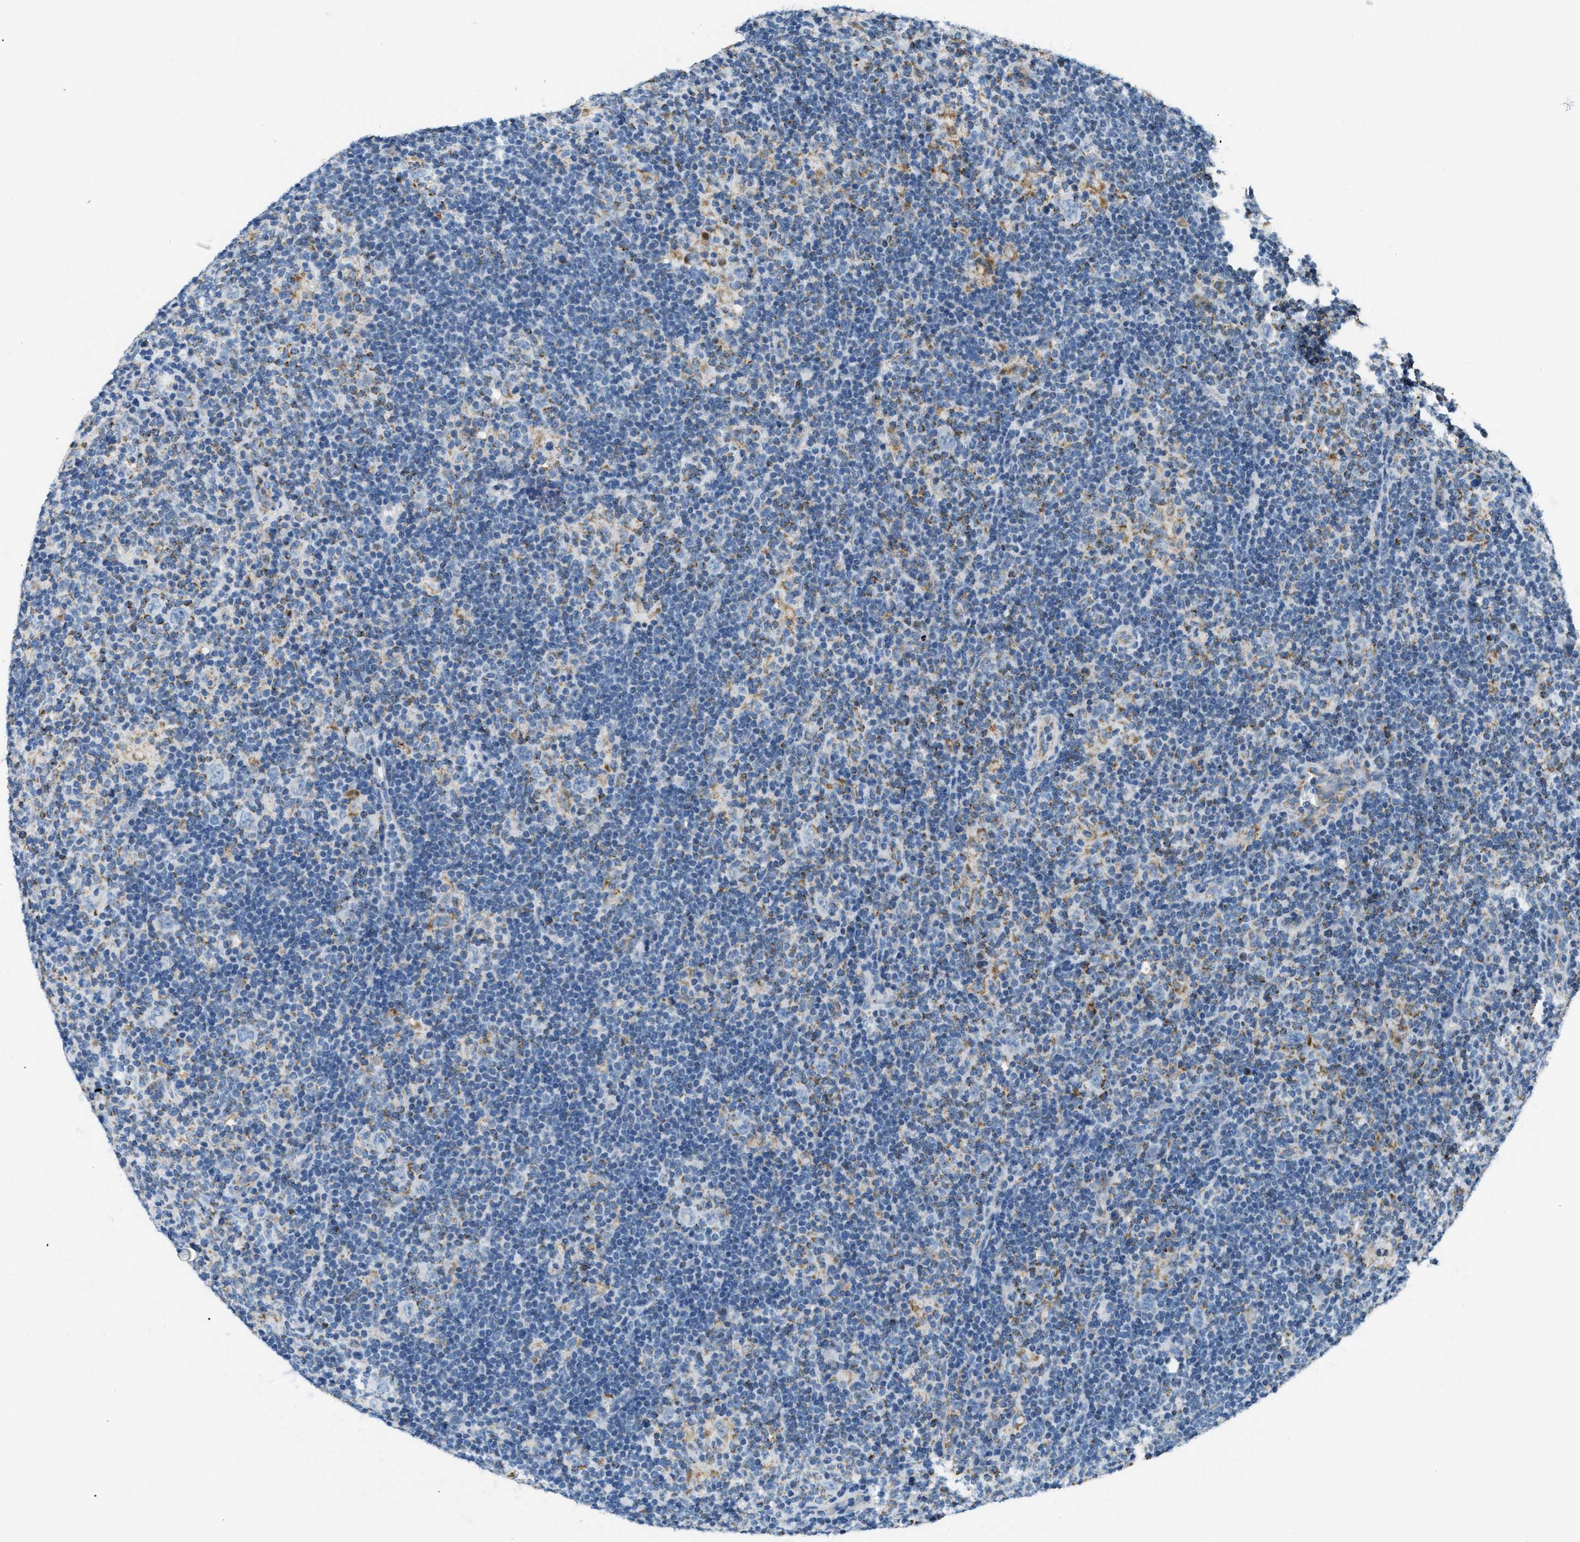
{"staining": {"intensity": "negative", "quantity": "none", "location": "none"}, "tissue": "lymphoma", "cell_type": "Tumor cells", "image_type": "cancer", "snomed": [{"axis": "morphology", "description": "Hodgkin's disease, NOS"}, {"axis": "topography", "description": "Lymph node"}], "caption": "High magnification brightfield microscopy of lymphoma stained with DAB (3,3'-diaminobenzidine) (brown) and counterstained with hematoxylin (blue): tumor cells show no significant positivity. The staining was performed using DAB to visualize the protein expression in brown, while the nuclei were stained in blue with hematoxylin (Magnification: 20x).", "gene": "ACADVL", "patient": {"sex": "female", "age": 57}}